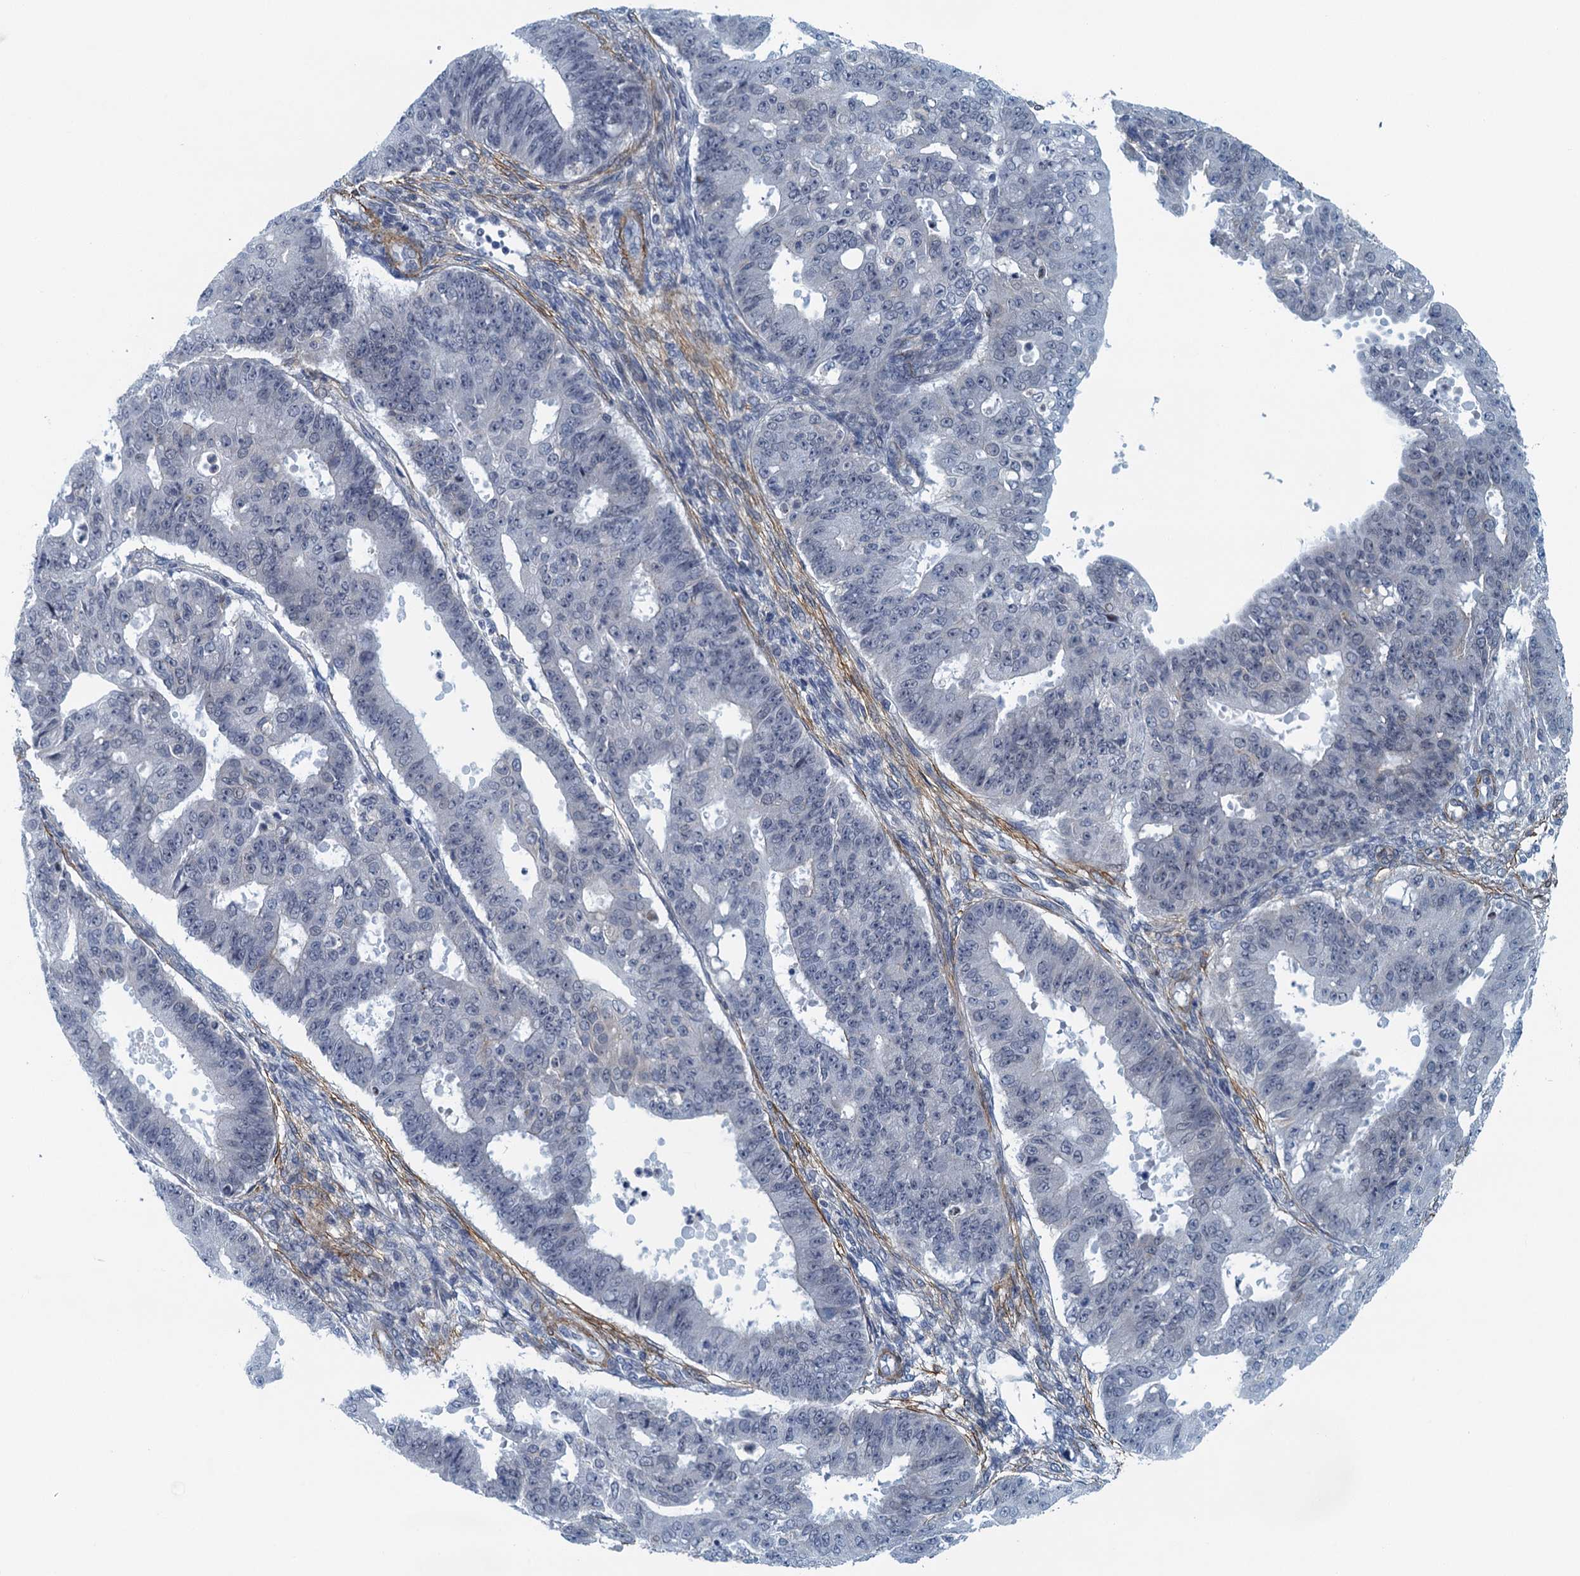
{"staining": {"intensity": "negative", "quantity": "none", "location": "none"}, "tissue": "ovarian cancer", "cell_type": "Tumor cells", "image_type": "cancer", "snomed": [{"axis": "morphology", "description": "Carcinoma, endometroid"}, {"axis": "topography", "description": "Appendix"}, {"axis": "topography", "description": "Ovary"}], "caption": "DAB immunohistochemical staining of ovarian cancer (endometroid carcinoma) displays no significant expression in tumor cells.", "gene": "ALG2", "patient": {"sex": "female", "age": 42}}